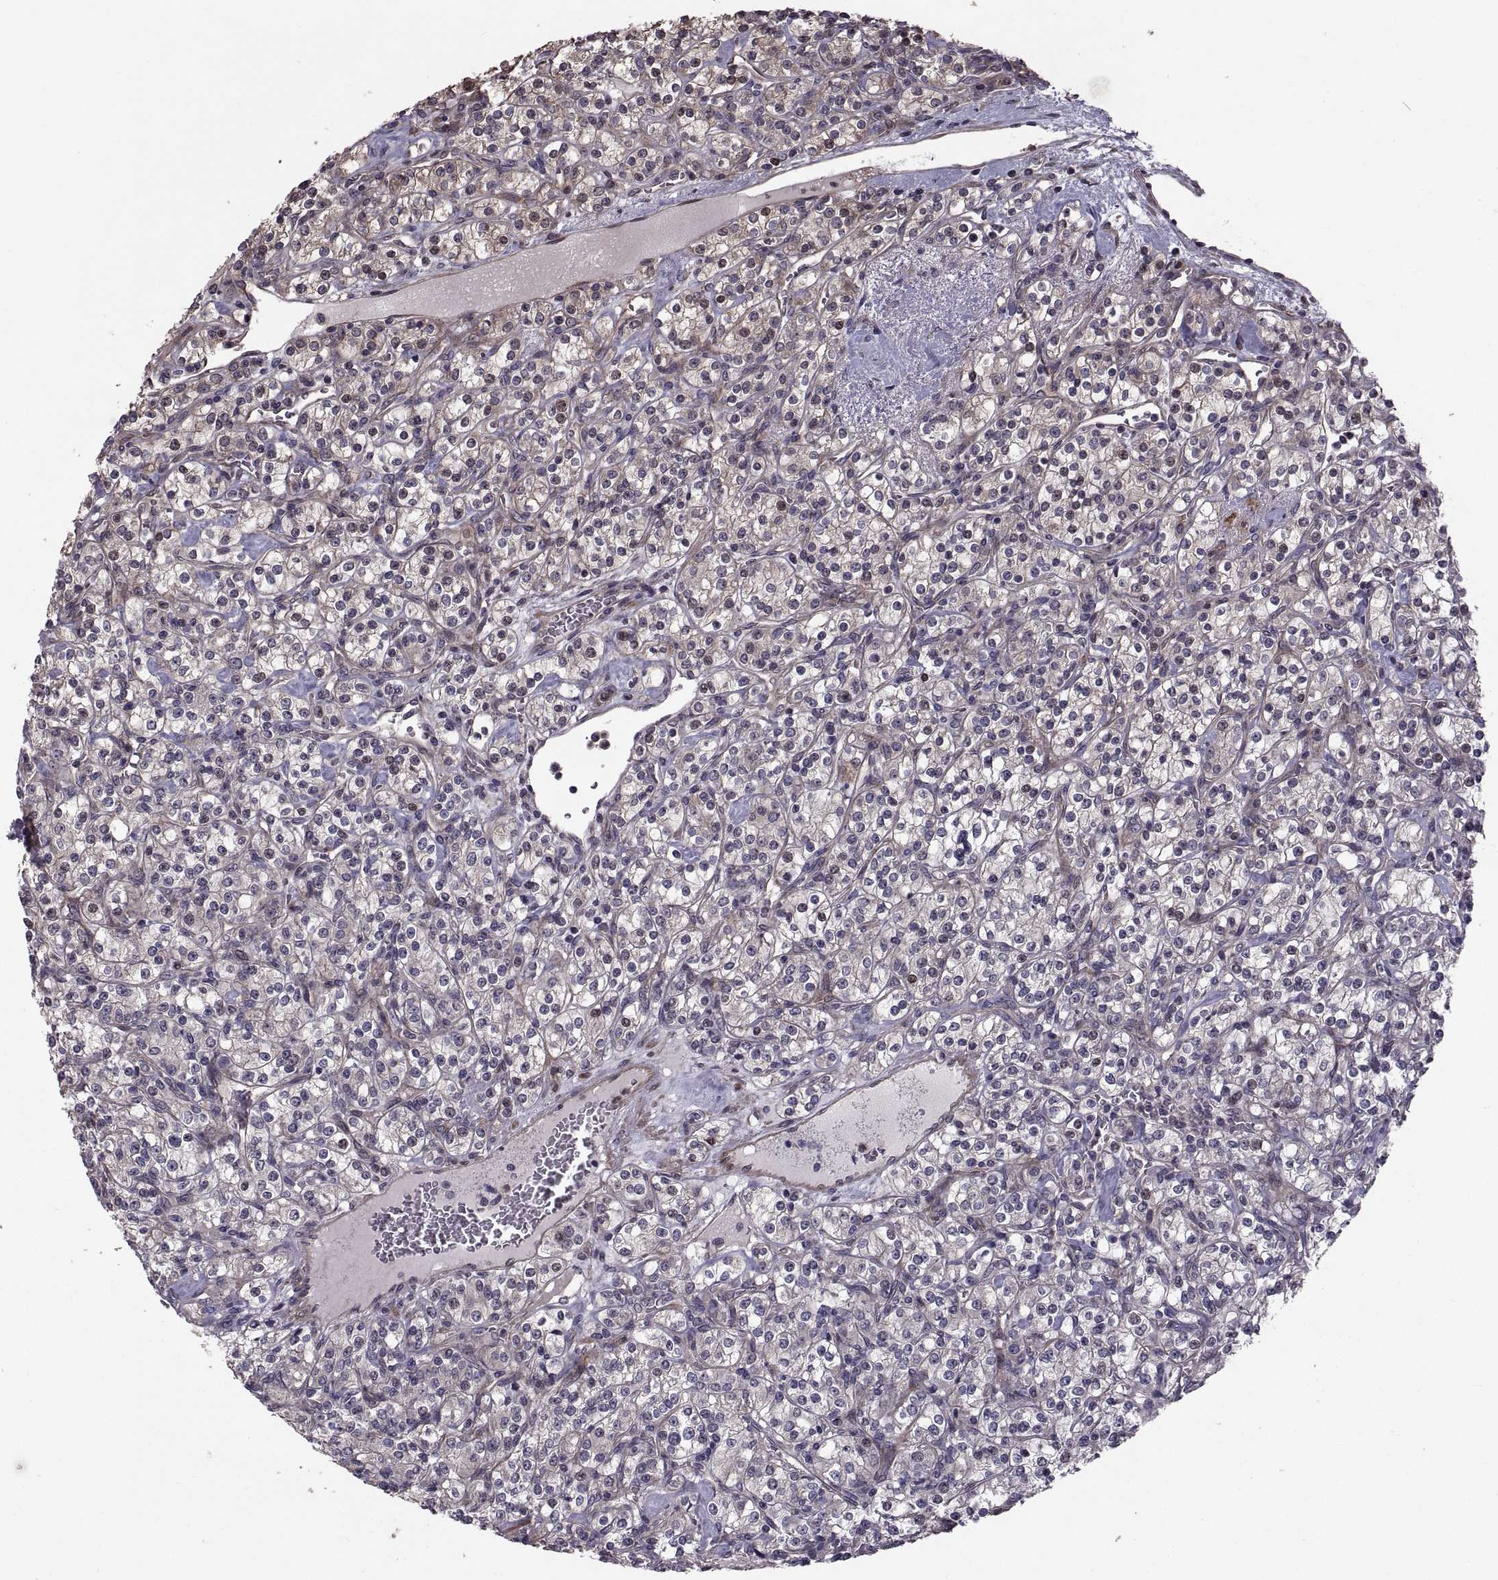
{"staining": {"intensity": "weak", "quantity": "25%-75%", "location": "cytoplasmic/membranous"}, "tissue": "renal cancer", "cell_type": "Tumor cells", "image_type": "cancer", "snomed": [{"axis": "morphology", "description": "Adenocarcinoma, NOS"}, {"axis": "topography", "description": "Kidney"}], "caption": "Tumor cells demonstrate low levels of weak cytoplasmic/membranous positivity in about 25%-75% of cells in human adenocarcinoma (renal).", "gene": "PMM2", "patient": {"sex": "male", "age": 77}}